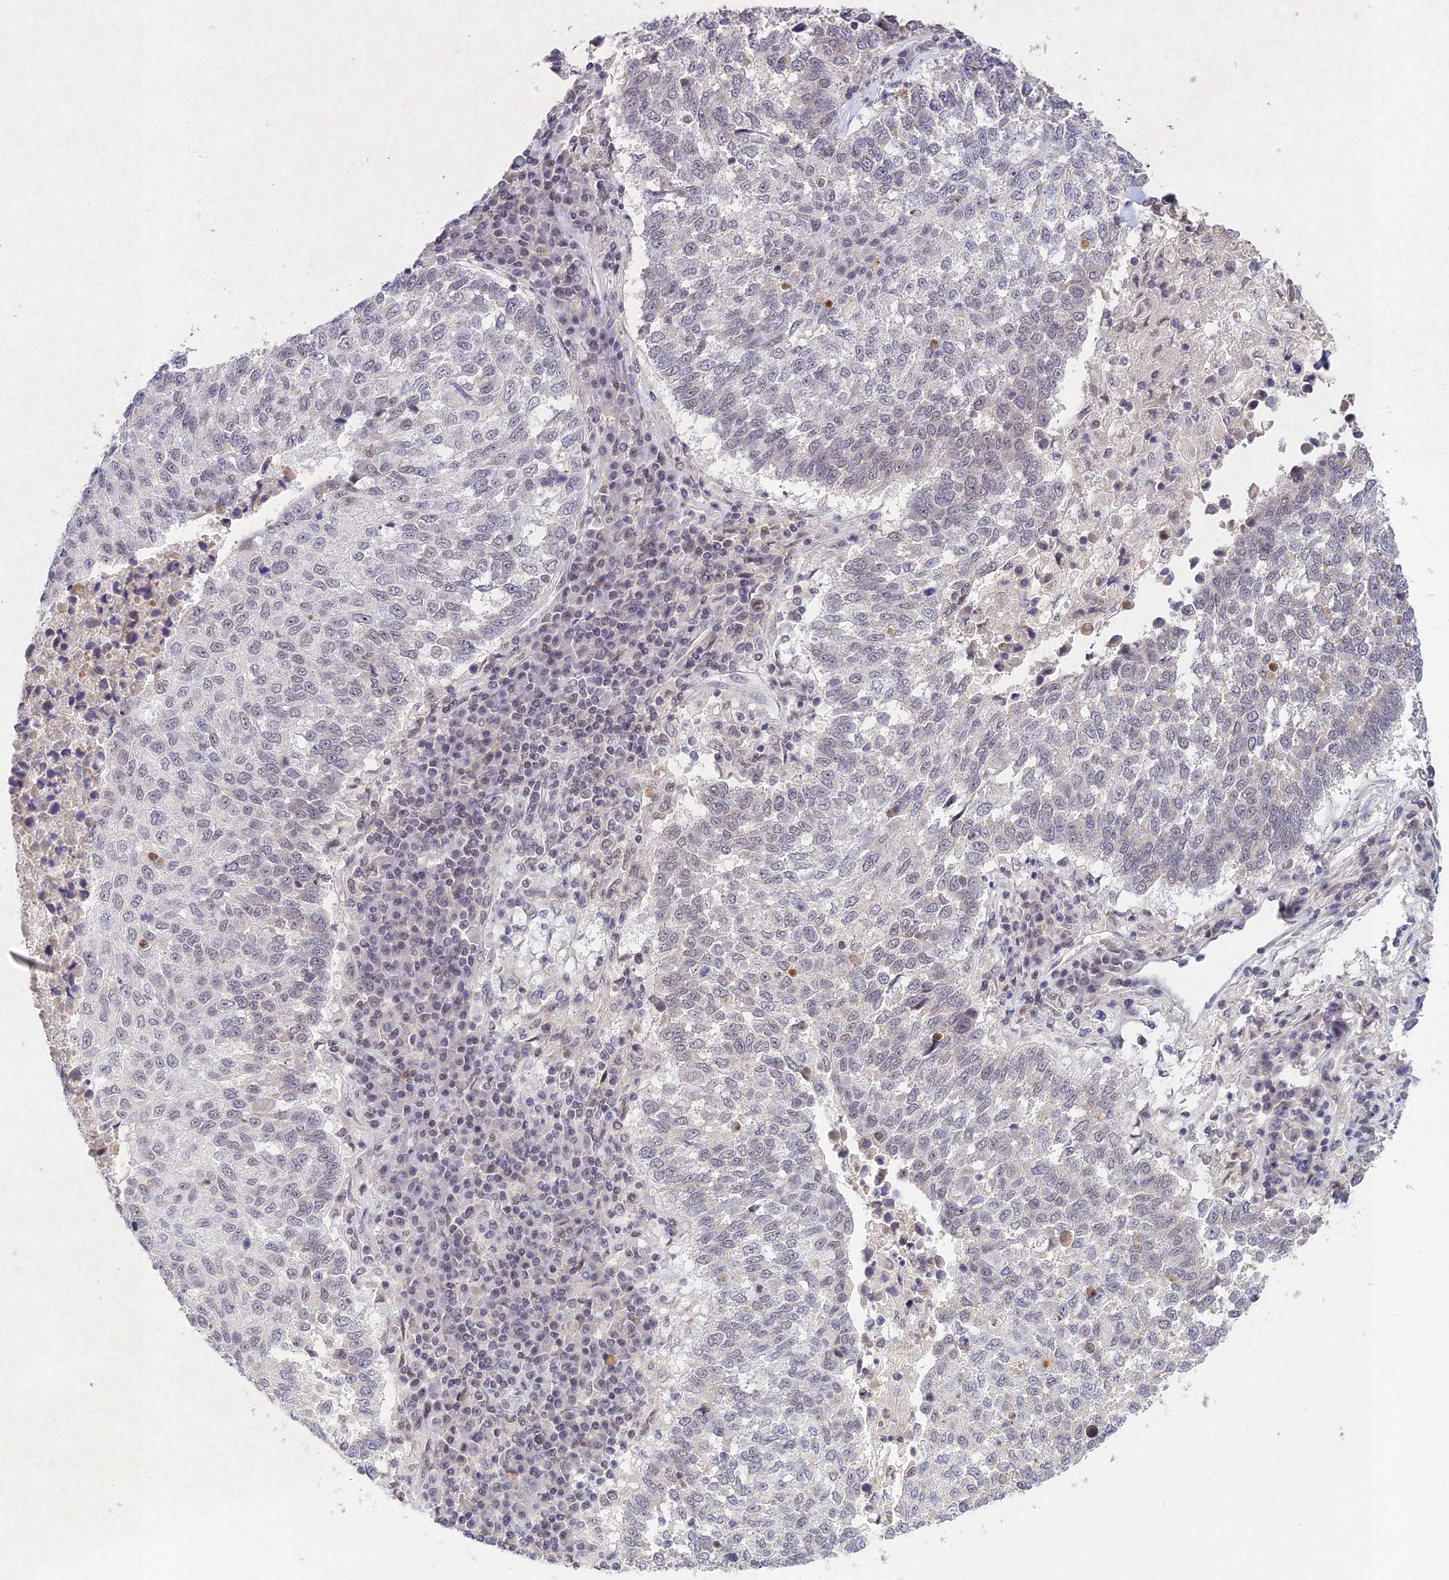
{"staining": {"intensity": "negative", "quantity": "none", "location": "none"}, "tissue": "lung cancer", "cell_type": "Tumor cells", "image_type": "cancer", "snomed": [{"axis": "morphology", "description": "Squamous cell carcinoma, NOS"}, {"axis": "topography", "description": "Lung"}], "caption": "Lung squamous cell carcinoma was stained to show a protein in brown. There is no significant expression in tumor cells.", "gene": "RAVER1", "patient": {"sex": "male", "age": 73}}